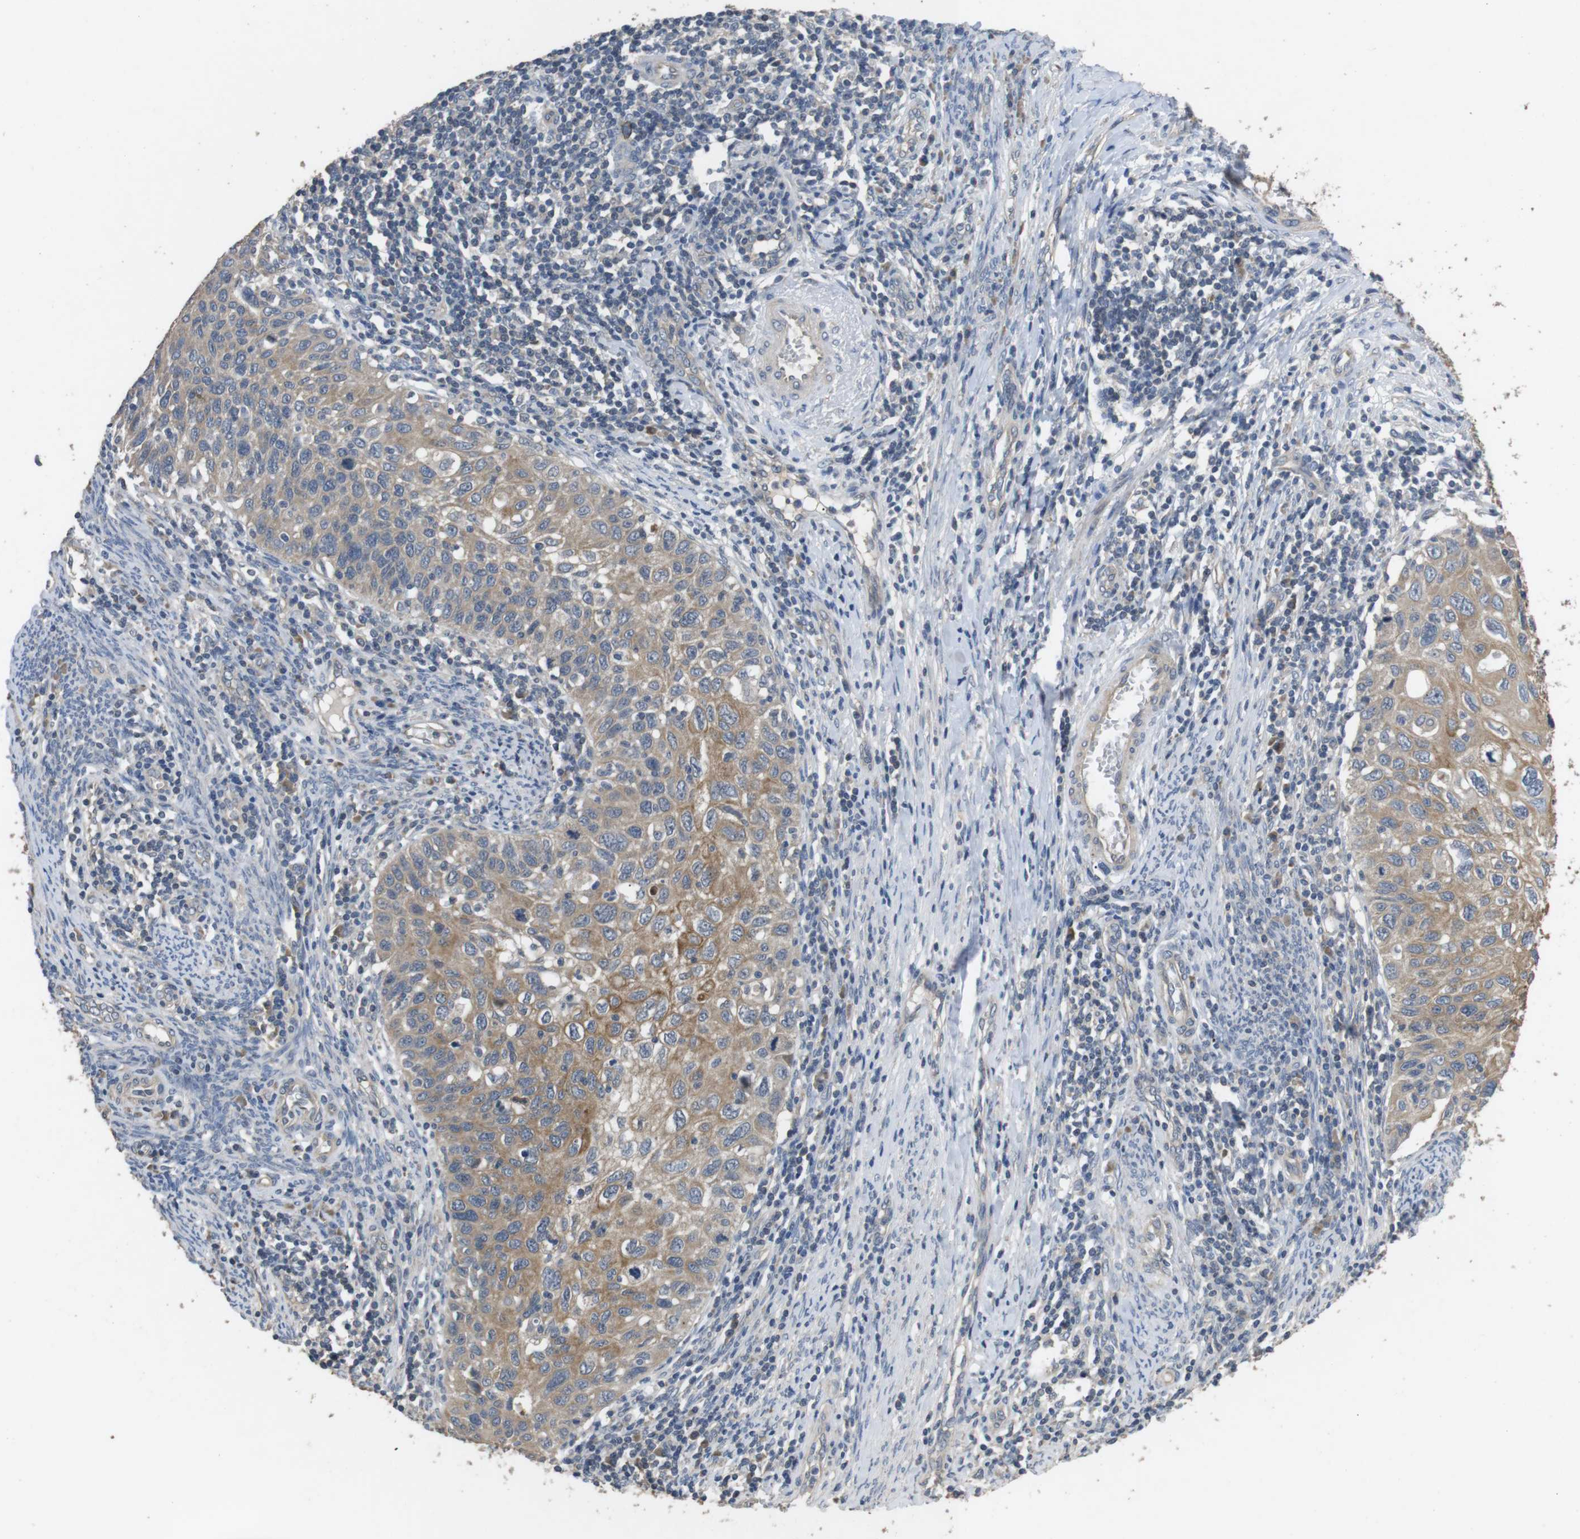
{"staining": {"intensity": "moderate", "quantity": ">75%", "location": "cytoplasmic/membranous"}, "tissue": "cervical cancer", "cell_type": "Tumor cells", "image_type": "cancer", "snomed": [{"axis": "morphology", "description": "Squamous cell carcinoma, NOS"}, {"axis": "topography", "description": "Cervix"}], "caption": "An immunohistochemistry (IHC) micrograph of tumor tissue is shown. Protein staining in brown highlights moderate cytoplasmic/membranous positivity in cervical cancer (squamous cell carcinoma) within tumor cells. The staining is performed using DAB brown chromogen to label protein expression. The nuclei are counter-stained blue using hematoxylin.", "gene": "ADGRL3", "patient": {"sex": "female", "age": 70}}